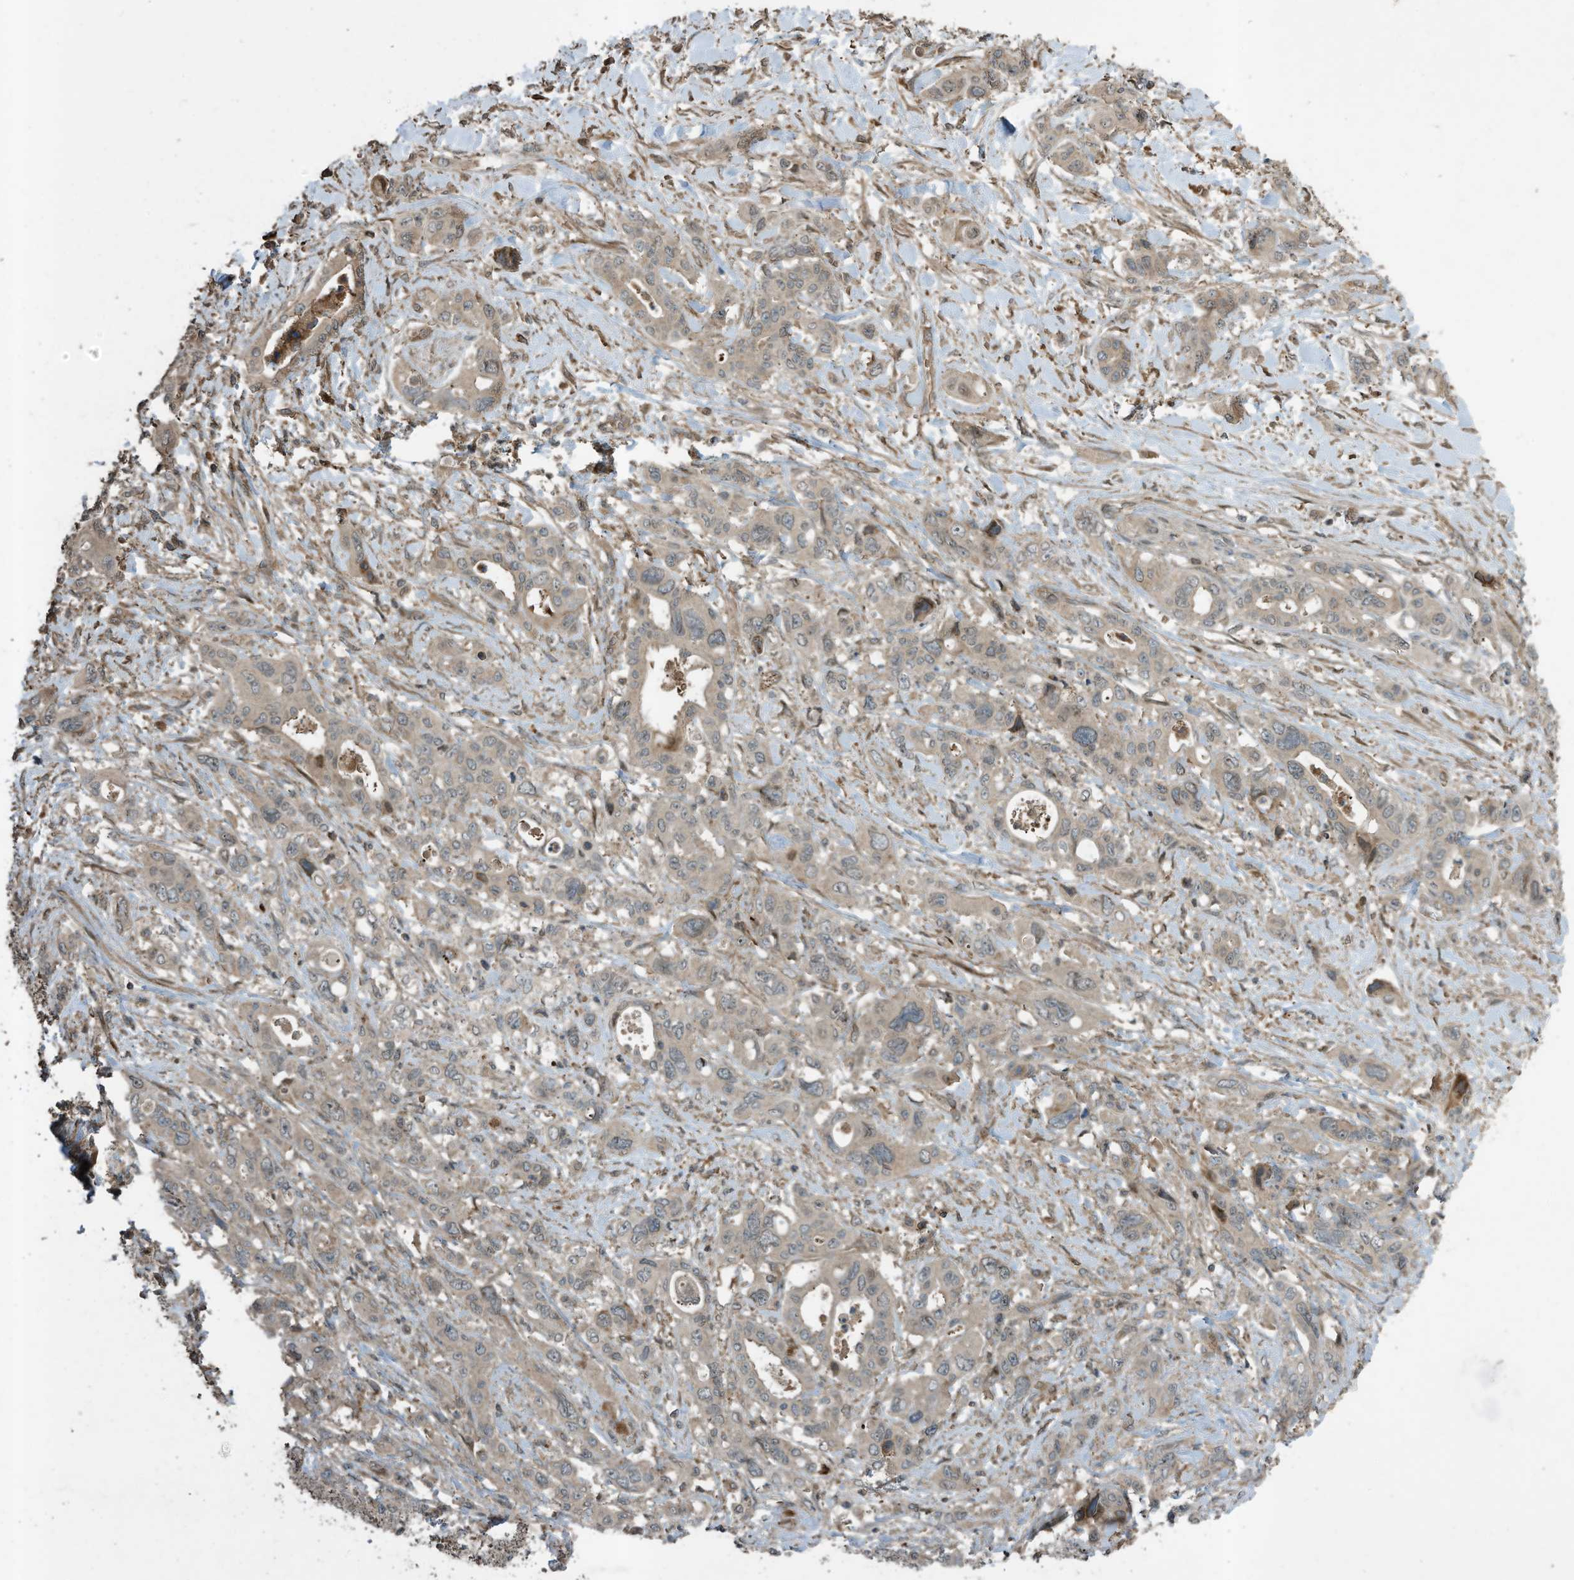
{"staining": {"intensity": "moderate", "quantity": "<25%", "location": "cytoplasmic/membranous"}, "tissue": "pancreatic cancer", "cell_type": "Tumor cells", "image_type": "cancer", "snomed": [{"axis": "morphology", "description": "Adenocarcinoma, NOS"}, {"axis": "topography", "description": "Pancreas"}], "caption": "An image of human pancreatic cancer stained for a protein displays moderate cytoplasmic/membranous brown staining in tumor cells. (Brightfield microscopy of DAB IHC at high magnification).", "gene": "ZNF653", "patient": {"sex": "male", "age": 46}}